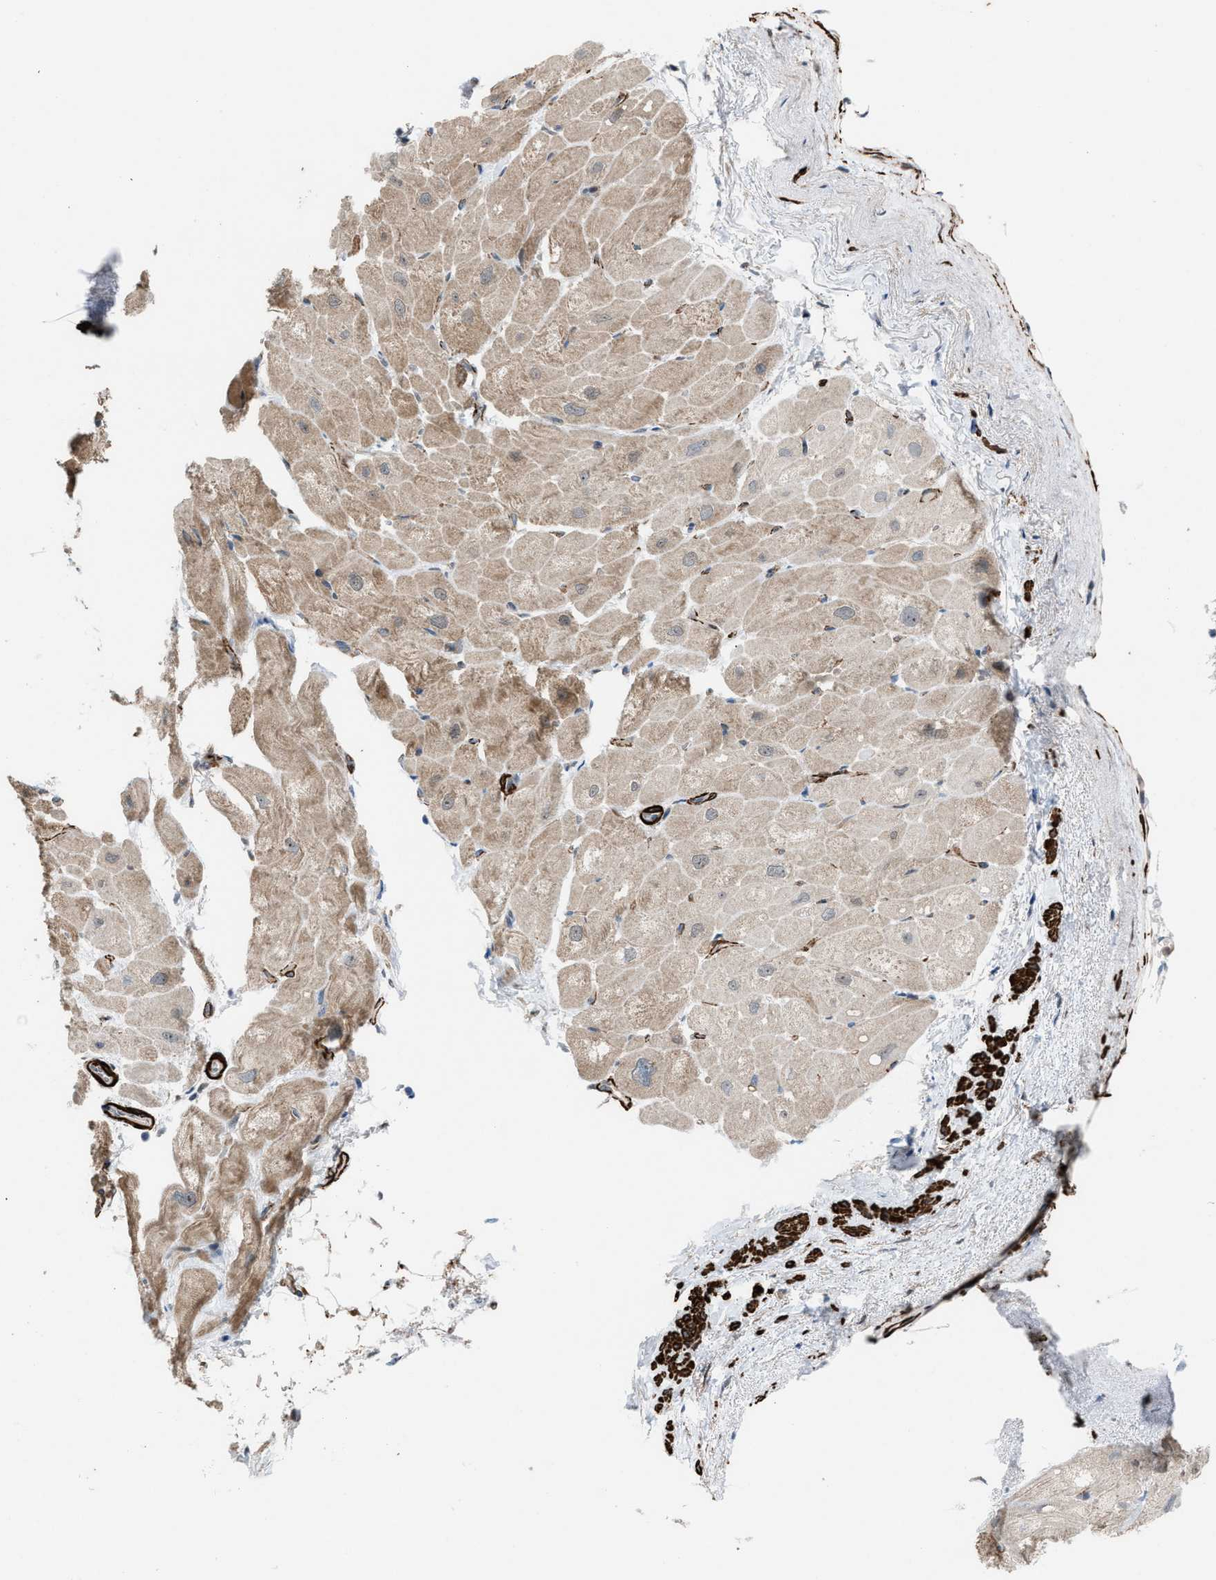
{"staining": {"intensity": "weak", "quantity": "<25%", "location": "cytoplasmic/membranous"}, "tissue": "heart muscle", "cell_type": "Cardiomyocytes", "image_type": "normal", "snomed": [{"axis": "morphology", "description": "Normal tissue, NOS"}, {"axis": "topography", "description": "Heart"}], "caption": "The immunohistochemistry histopathology image has no significant expression in cardiomyocytes of heart muscle. The staining was performed using DAB (3,3'-diaminobenzidine) to visualize the protein expression in brown, while the nuclei were stained in blue with hematoxylin (Magnification: 20x).", "gene": "NQO2", "patient": {"sex": "male", "age": 49}}